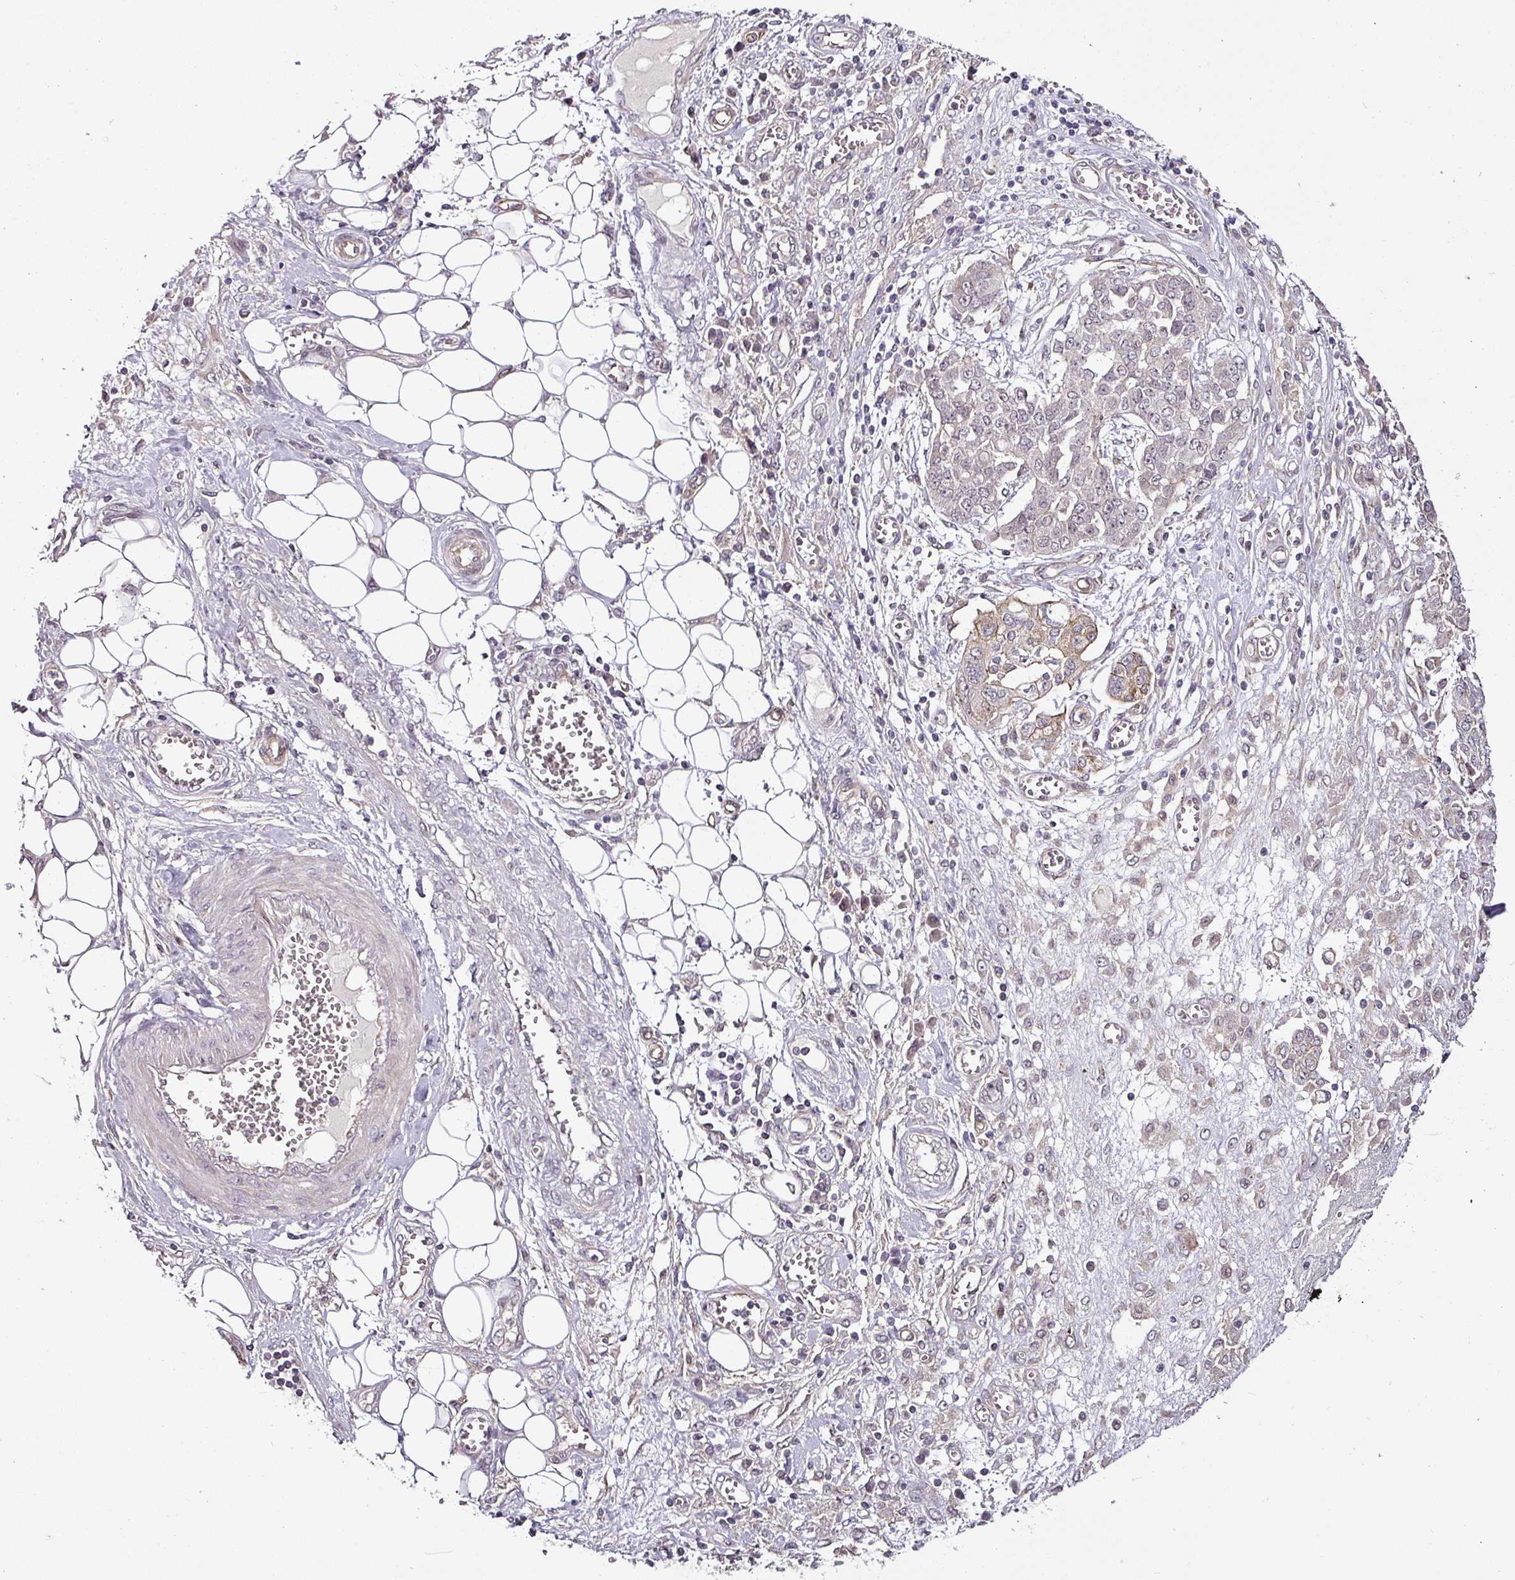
{"staining": {"intensity": "moderate", "quantity": "<25%", "location": "cytoplasmic/membranous"}, "tissue": "ovarian cancer", "cell_type": "Tumor cells", "image_type": "cancer", "snomed": [{"axis": "morphology", "description": "Cystadenocarcinoma, serous, NOS"}, {"axis": "topography", "description": "Soft tissue"}, {"axis": "topography", "description": "Ovary"}], "caption": "Serous cystadenocarcinoma (ovarian) stained with immunohistochemistry reveals moderate cytoplasmic/membranous positivity in approximately <25% of tumor cells.", "gene": "DCAF13", "patient": {"sex": "female", "age": 57}}